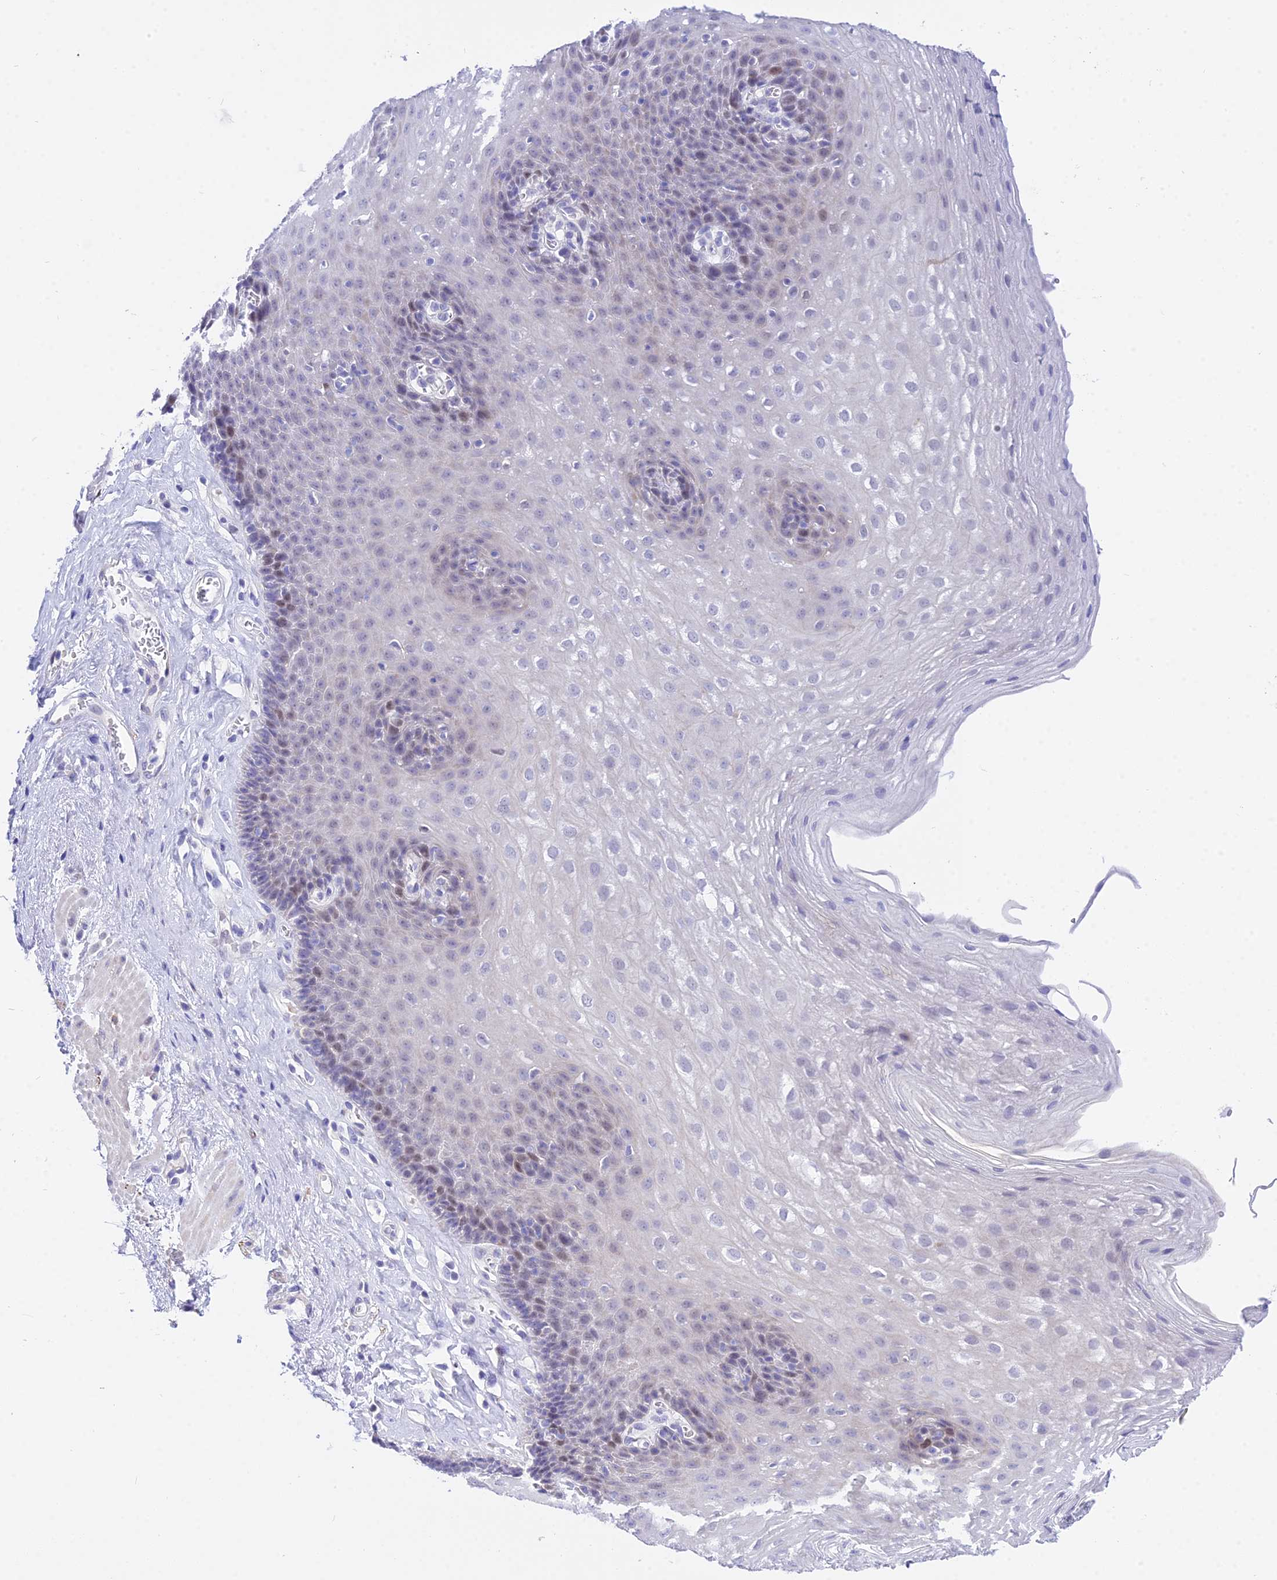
{"staining": {"intensity": "moderate", "quantity": "<25%", "location": "nuclear"}, "tissue": "esophagus", "cell_type": "Squamous epithelial cells", "image_type": "normal", "snomed": [{"axis": "morphology", "description": "Normal tissue, NOS"}, {"axis": "topography", "description": "Esophagus"}], "caption": "Protein staining of normal esophagus exhibits moderate nuclear positivity in approximately <25% of squamous epithelial cells. Ihc stains the protein of interest in brown and the nuclei are stained blue.", "gene": "DEFB107A", "patient": {"sex": "female", "age": 66}}